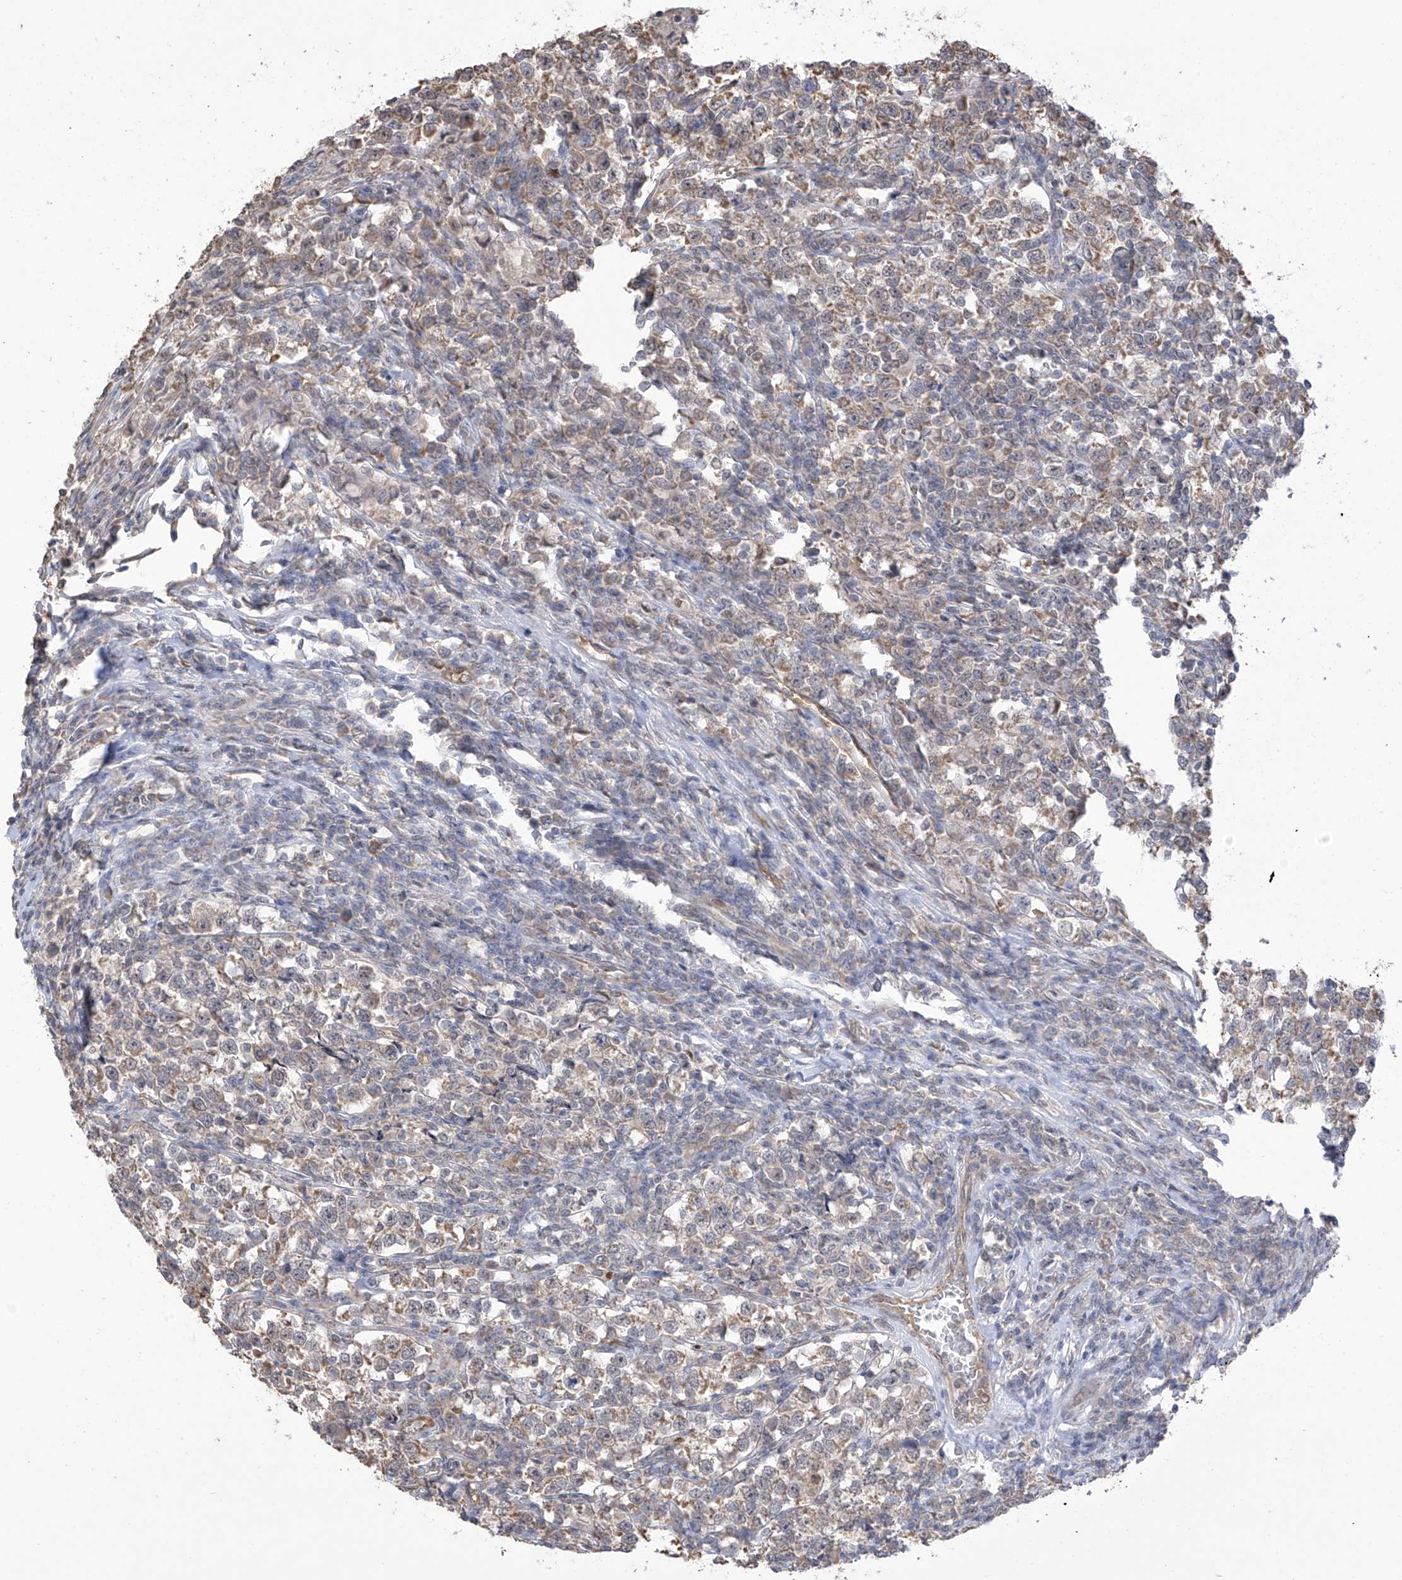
{"staining": {"intensity": "moderate", "quantity": ">75%", "location": "cytoplasmic/membranous"}, "tissue": "testis cancer", "cell_type": "Tumor cells", "image_type": "cancer", "snomed": [{"axis": "morphology", "description": "Normal tissue, NOS"}, {"axis": "morphology", "description": "Seminoma, NOS"}, {"axis": "topography", "description": "Testis"}], "caption": "Immunohistochemical staining of human seminoma (testis) exhibits medium levels of moderate cytoplasmic/membranous positivity in approximately >75% of tumor cells. The staining was performed using DAB (3,3'-diaminobenzidine) to visualize the protein expression in brown, while the nuclei were stained in blue with hematoxylin (Magnification: 20x).", "gene": "KIAA1522", "patient": {"sex": "male", "age": 43}}